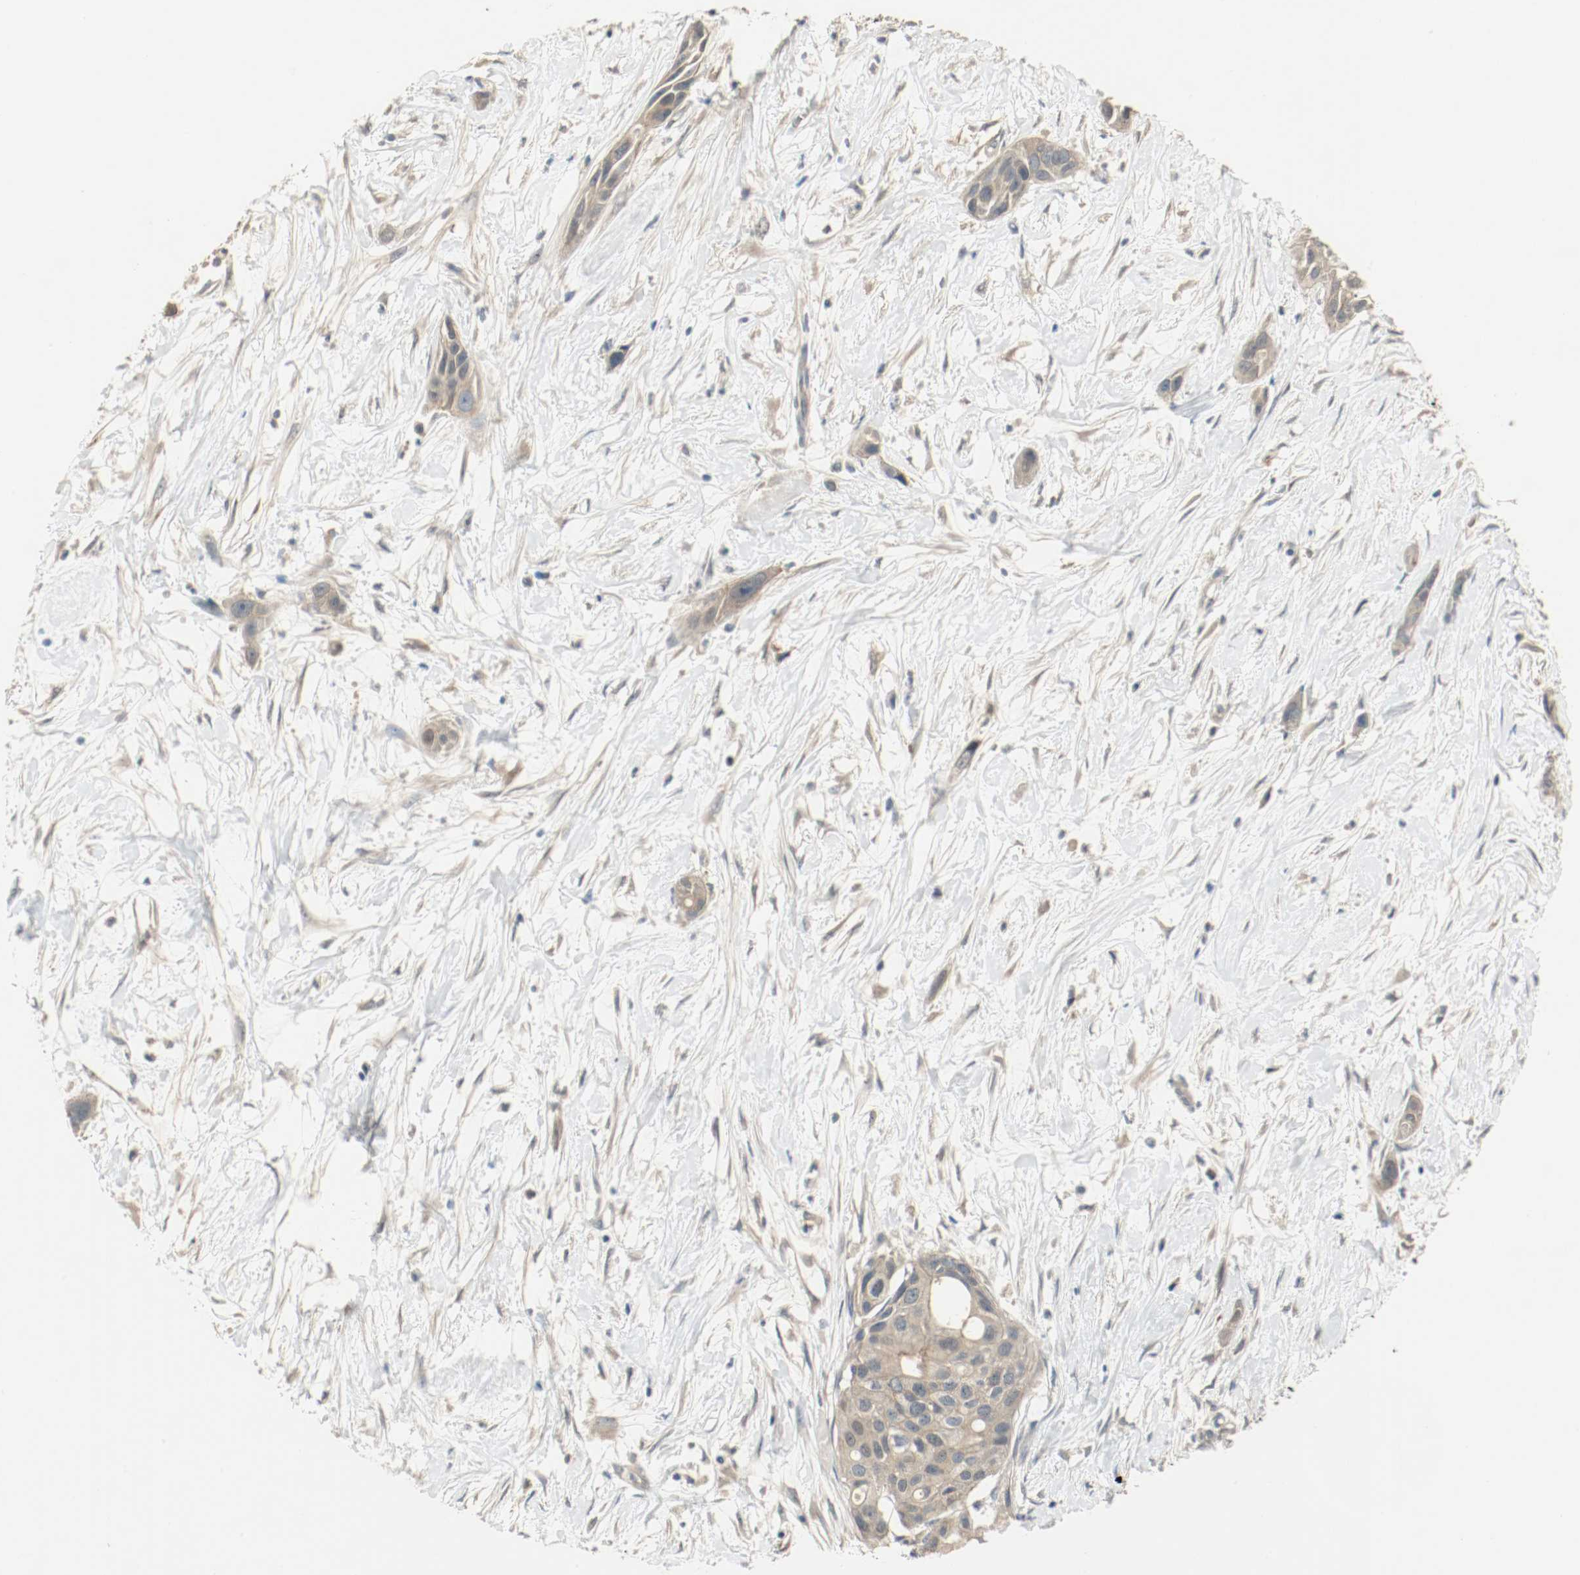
{"staining": {"intensity": "weak", "quantity": ">75%", "location": "cytoplasmic/membranous"}, "tissue": "pancreatic cancer", "cell_type": "Tumor cells", "image_type": "cancer", "snomed": [{"axis": "morphology", "description": "Adenocarcinoma, NOS"}, {"axis": "topography", "description": "Pancreas"}], "caption": "The photomicrograph displays a brown stain indicating the presence of a protein in the cytoplasmic/membranous of tumor cells in pancreatic cancer (adenocarcinoma).", "gene": "MELTF", "patient": {"sex": "female", "age": 60}}